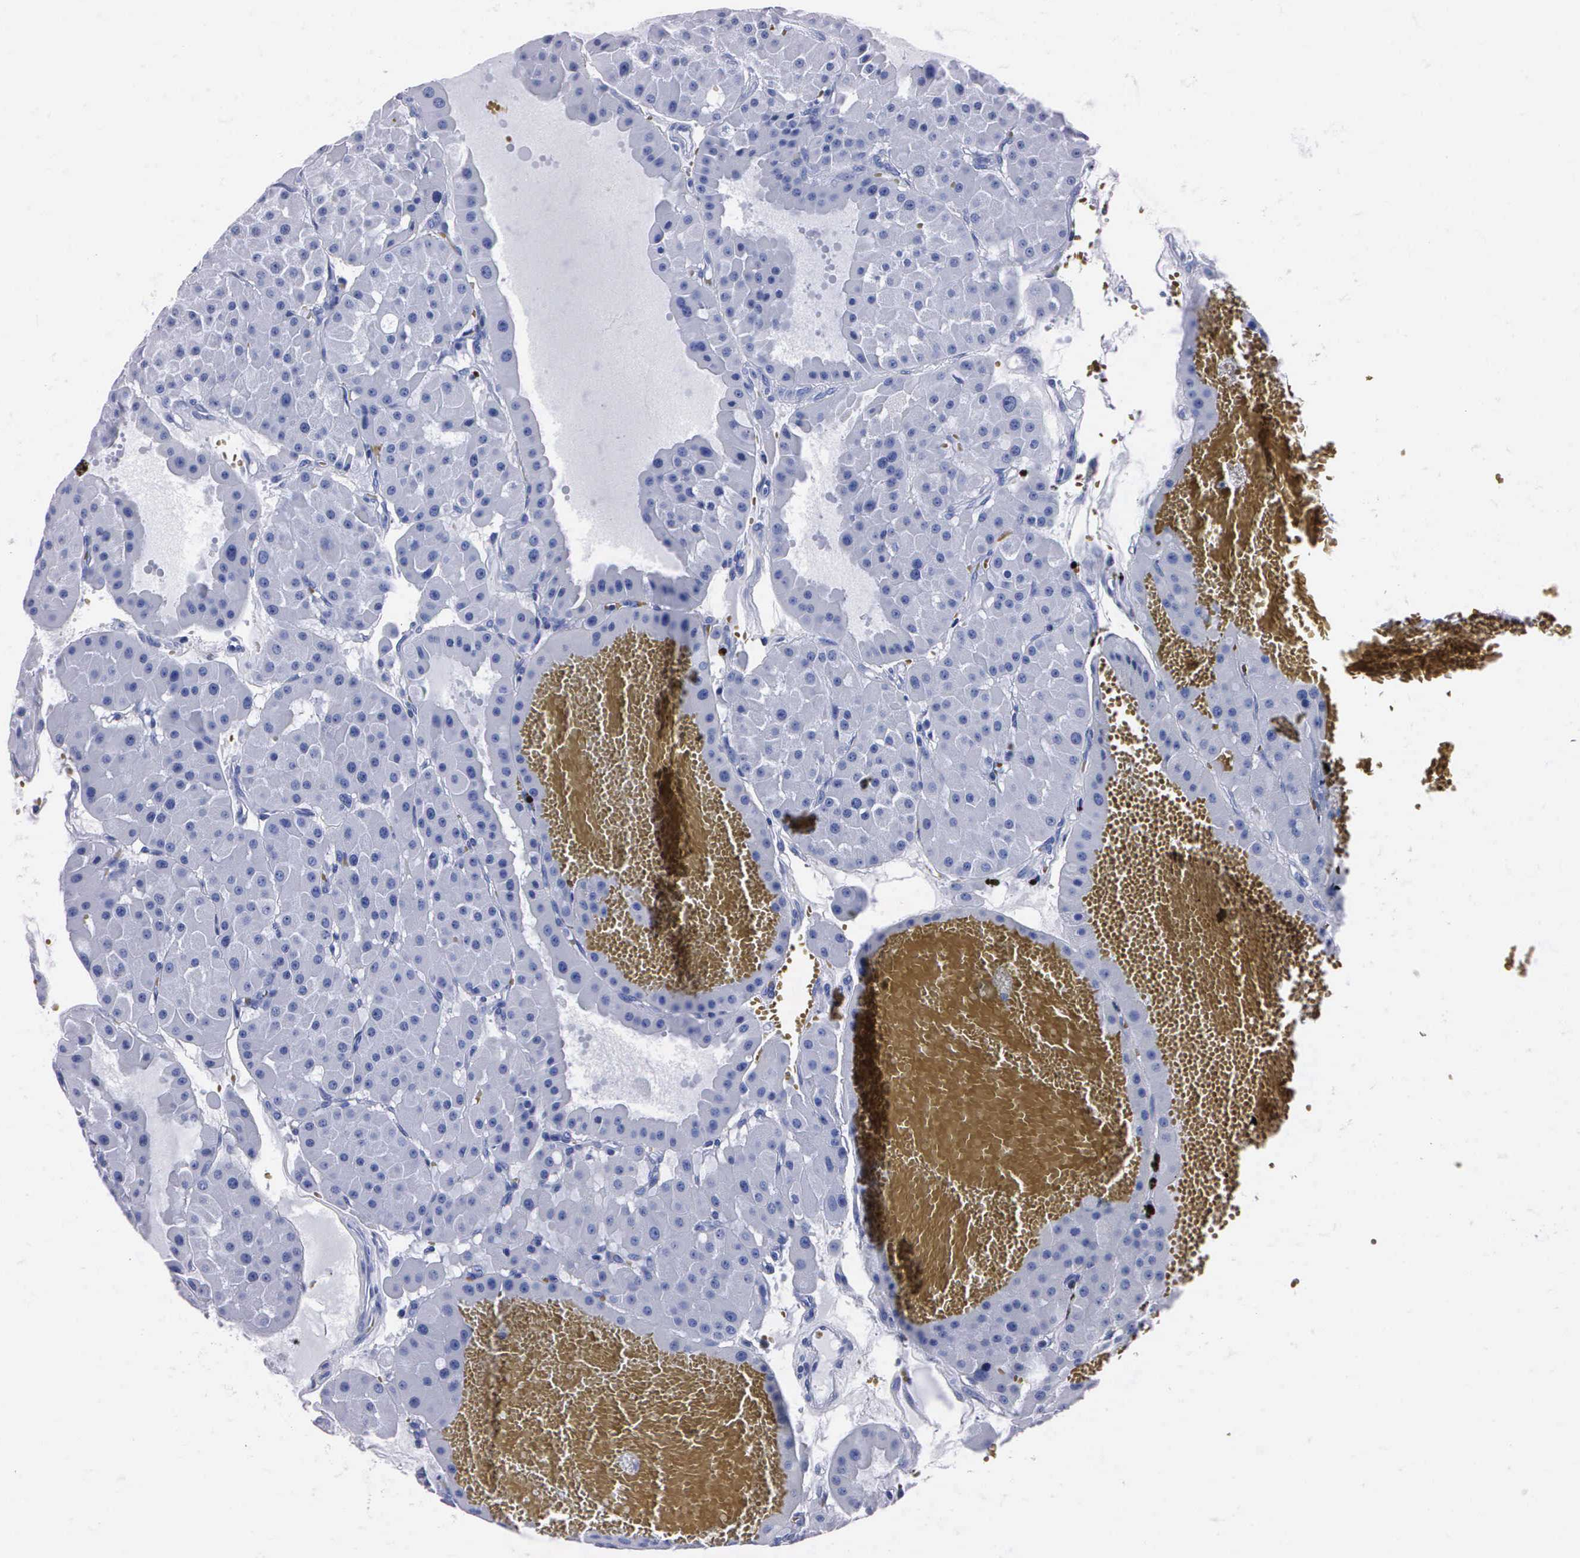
{"staining": {"intensity": "negative", "quantity": "none", "location": "none"}, "tissue": "renal cancer", "cell_type": "Tumor cells", "image_type": "cancer", "snomed": [{"axis": "morphology", "description": "Adenocarcinoma, uncertain malignant potential"}, {"axis": "topography", "description": "Kidney"}], "caption": "Renal cancer stained for a protein using IHC displays no staining tumor cells.", "gene": "MB", "patient": {"sex": "male", "age": 63}}